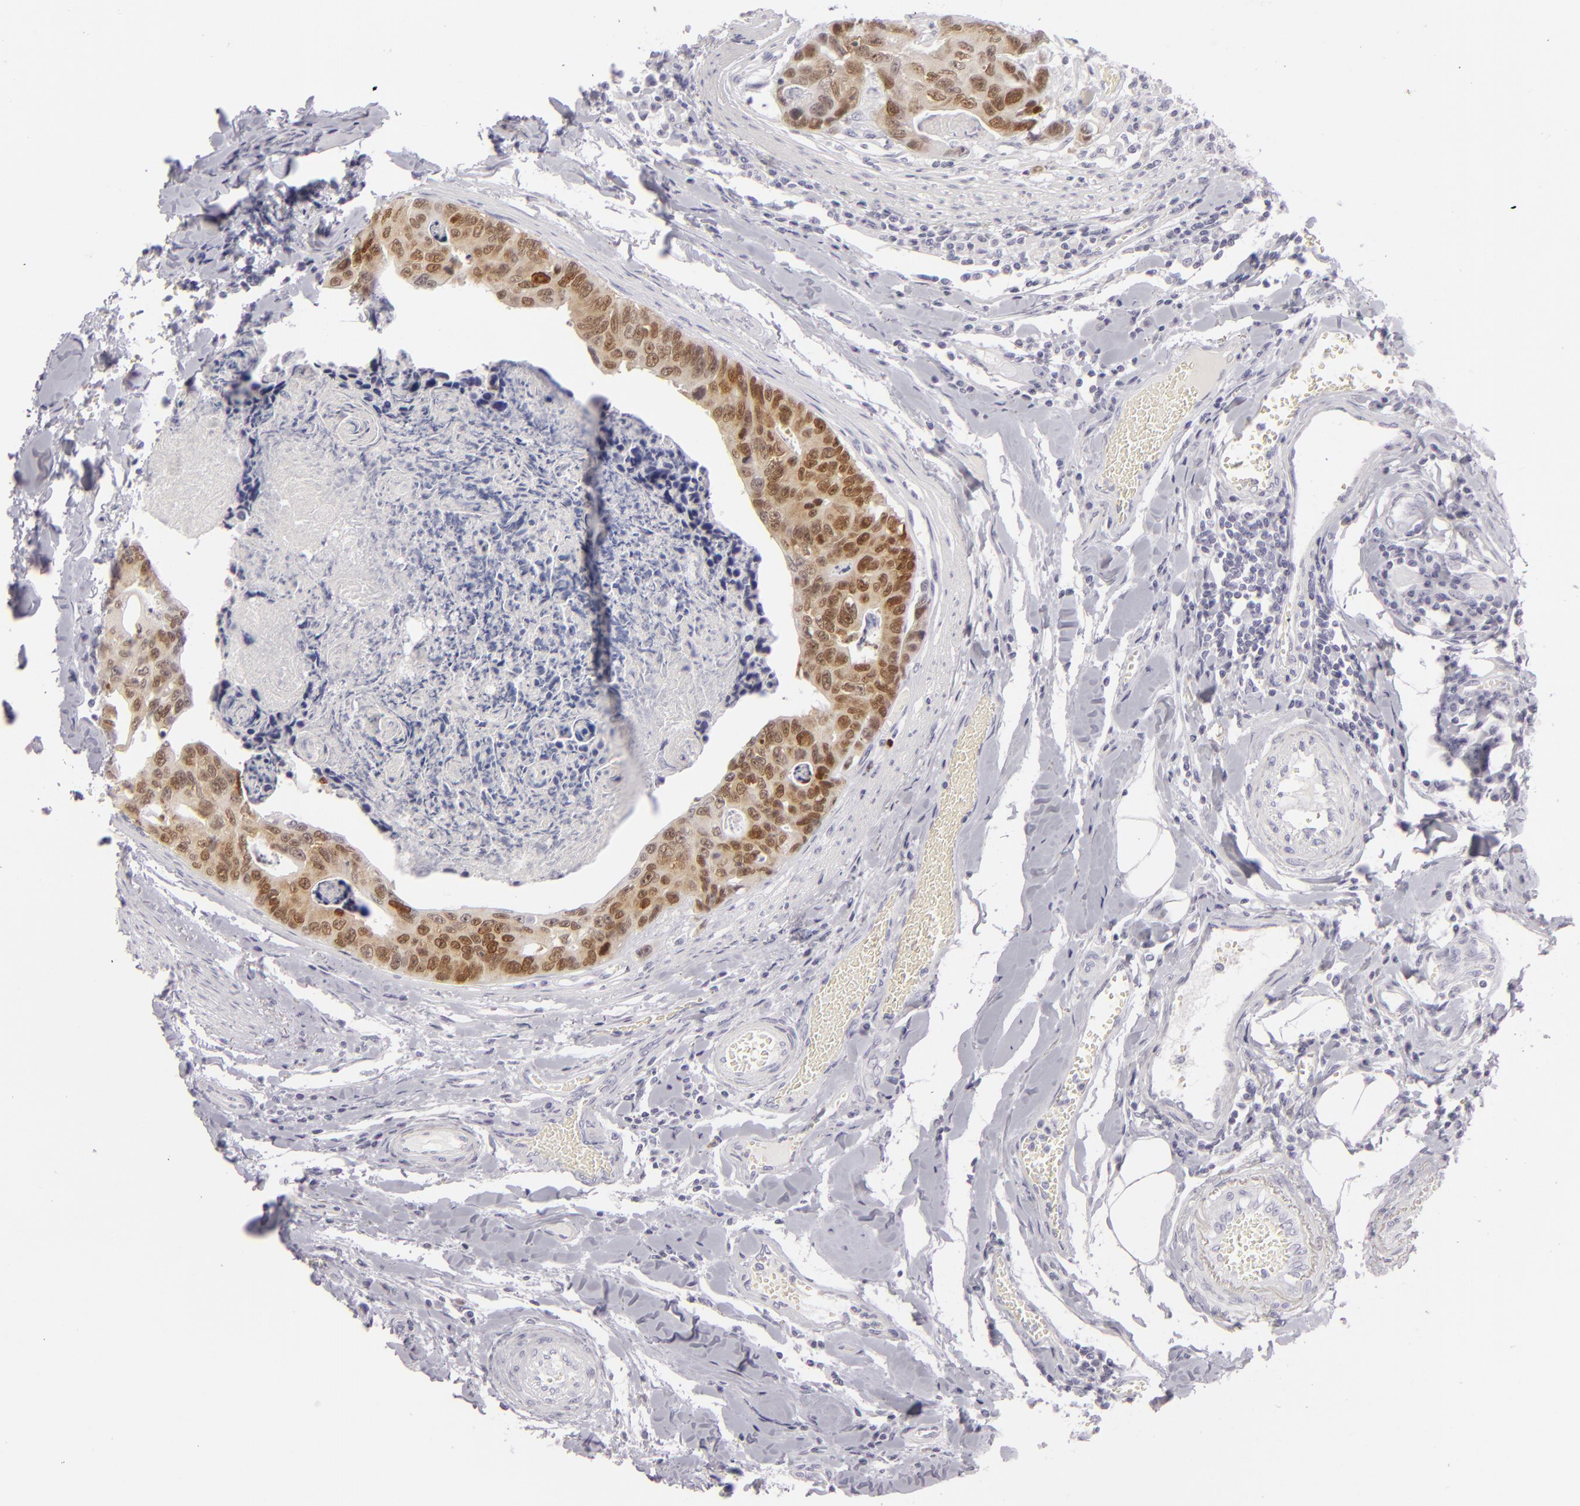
{"staining": {"intensity": "strong", "quantity": ">75%", "location": "cytoplasmic/membranous,nuclear"}, "tissue": "colorectal cancer", "cell_type": "Tumor cells", "image_type": "cancer", "snomed": [{"axis": "morphology", "description": "Adenocarcinoma, NOS"}, {"axis": "topography", "description": "Colon"}], "caption": "The histopathology image shows immunohistochemical staining of colorectal cancer (adenocarcinoma). There is strong cytoplasmic/membranous and nuclear expression is appreciated in approximately >75% of tumor cells. The staining is performed using DAB (3,3'-diaminobenzidine) brown chromogen to label protein expression. The nuclei are counter-stained blue using hematoxylin.", "gene": "CDX2", "patient": {"sex": "female", "age": 86}}